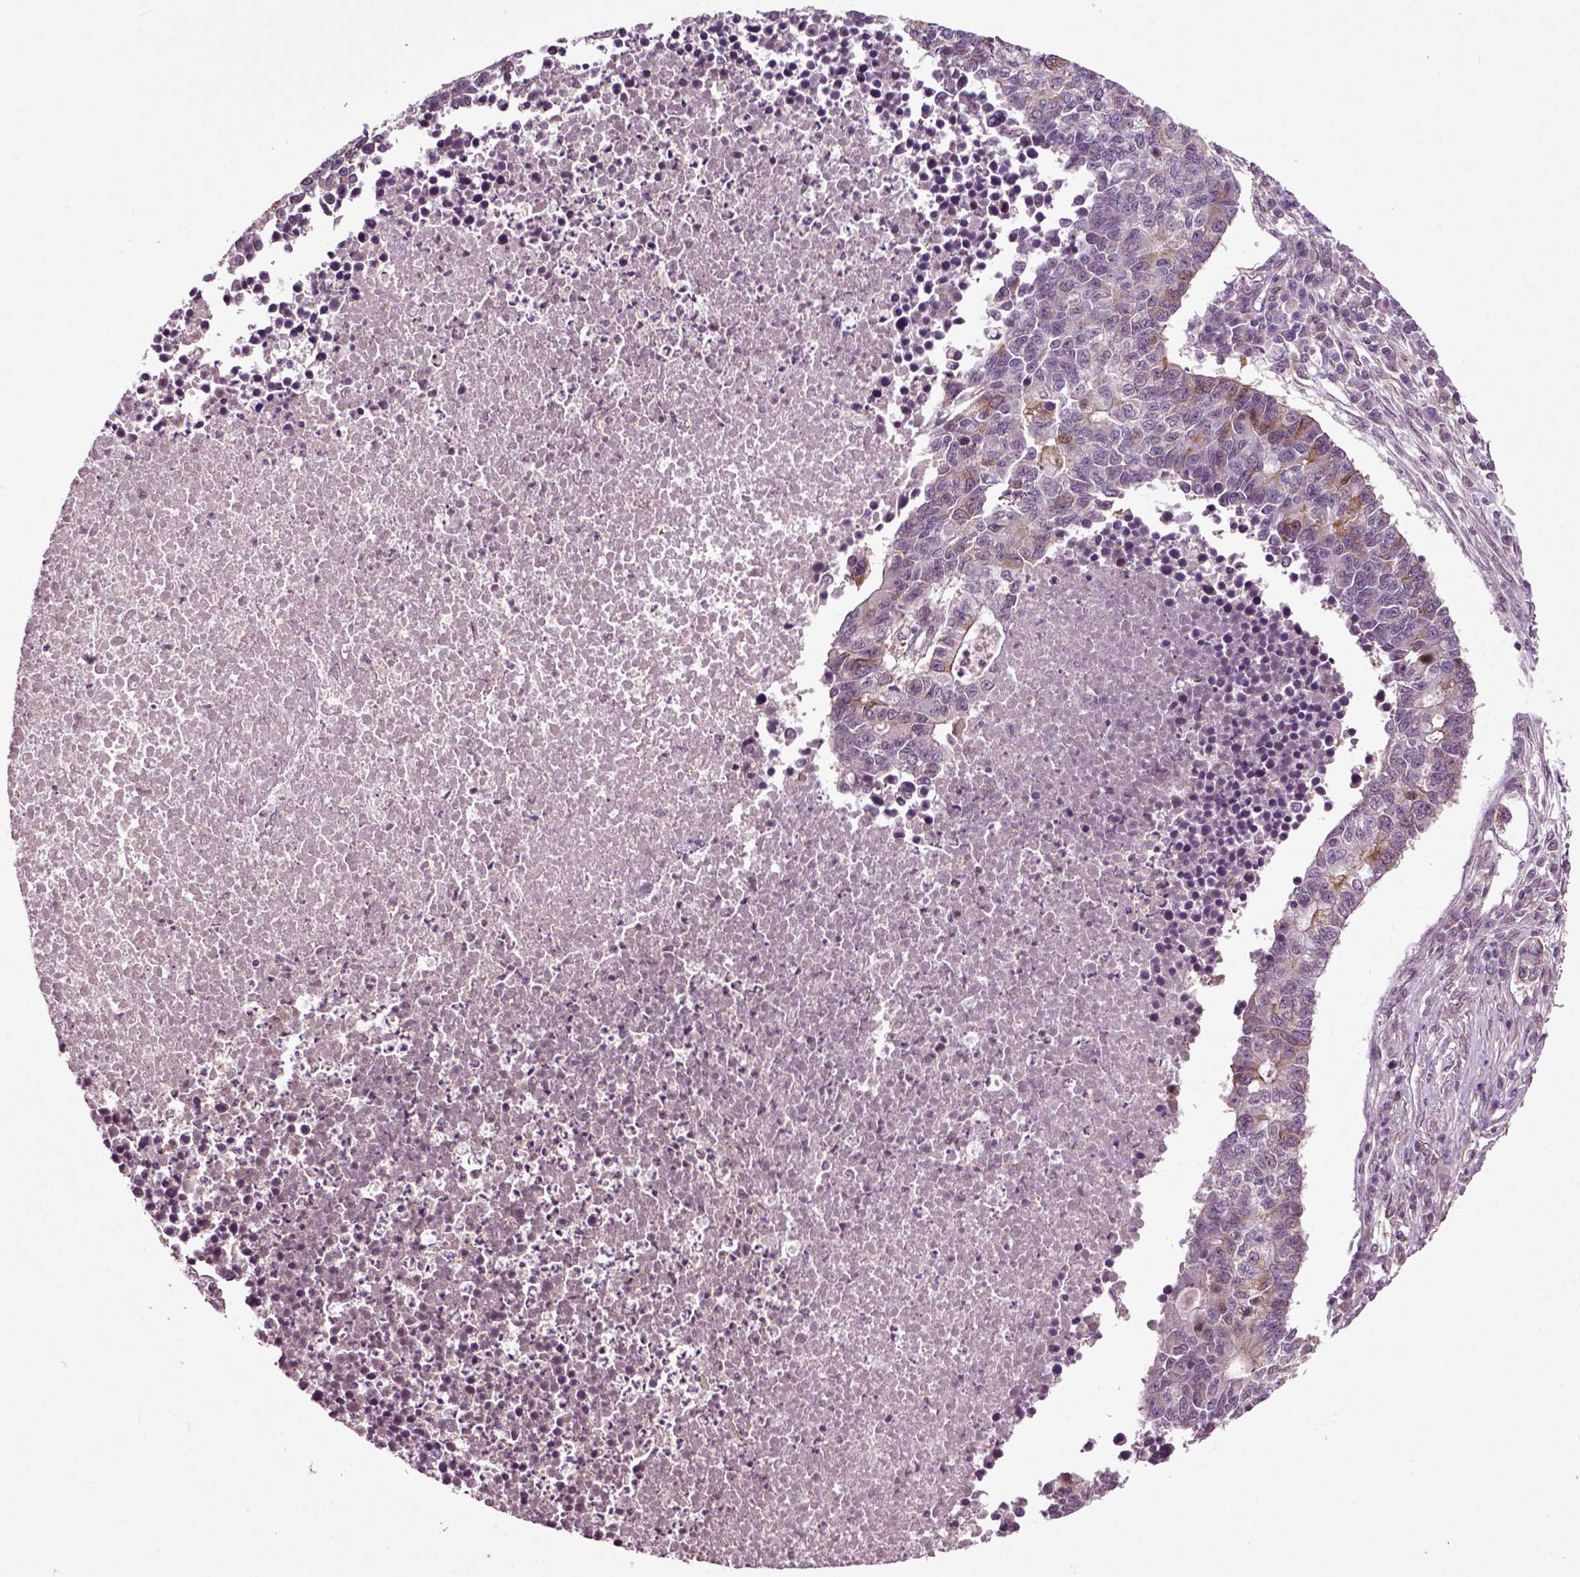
{"staining": {"intensity": "moderate", "quantity": "<25%", "location": "cytoplasmic/membranous"}, "tissue": "lung cancer", "cell_type": "Tumor cells", "image_type": "cancer", "snomed": [{"axis": "morphology", "description": "Adenocarcinoma, NOS"}, {"axis": "topography", "description": "Lung"}], "caption": "Adenocarcinoma (lung) stained with DAB (3,3'-diaminobenzidine) immunohistochemistry (IHC) demonstrates low levels of moderate cytoplasmic/membranous staining in about <25% of tumor cells.", "gene": "KNSTRN", "patient": {"sex": "male", "age": 57}}